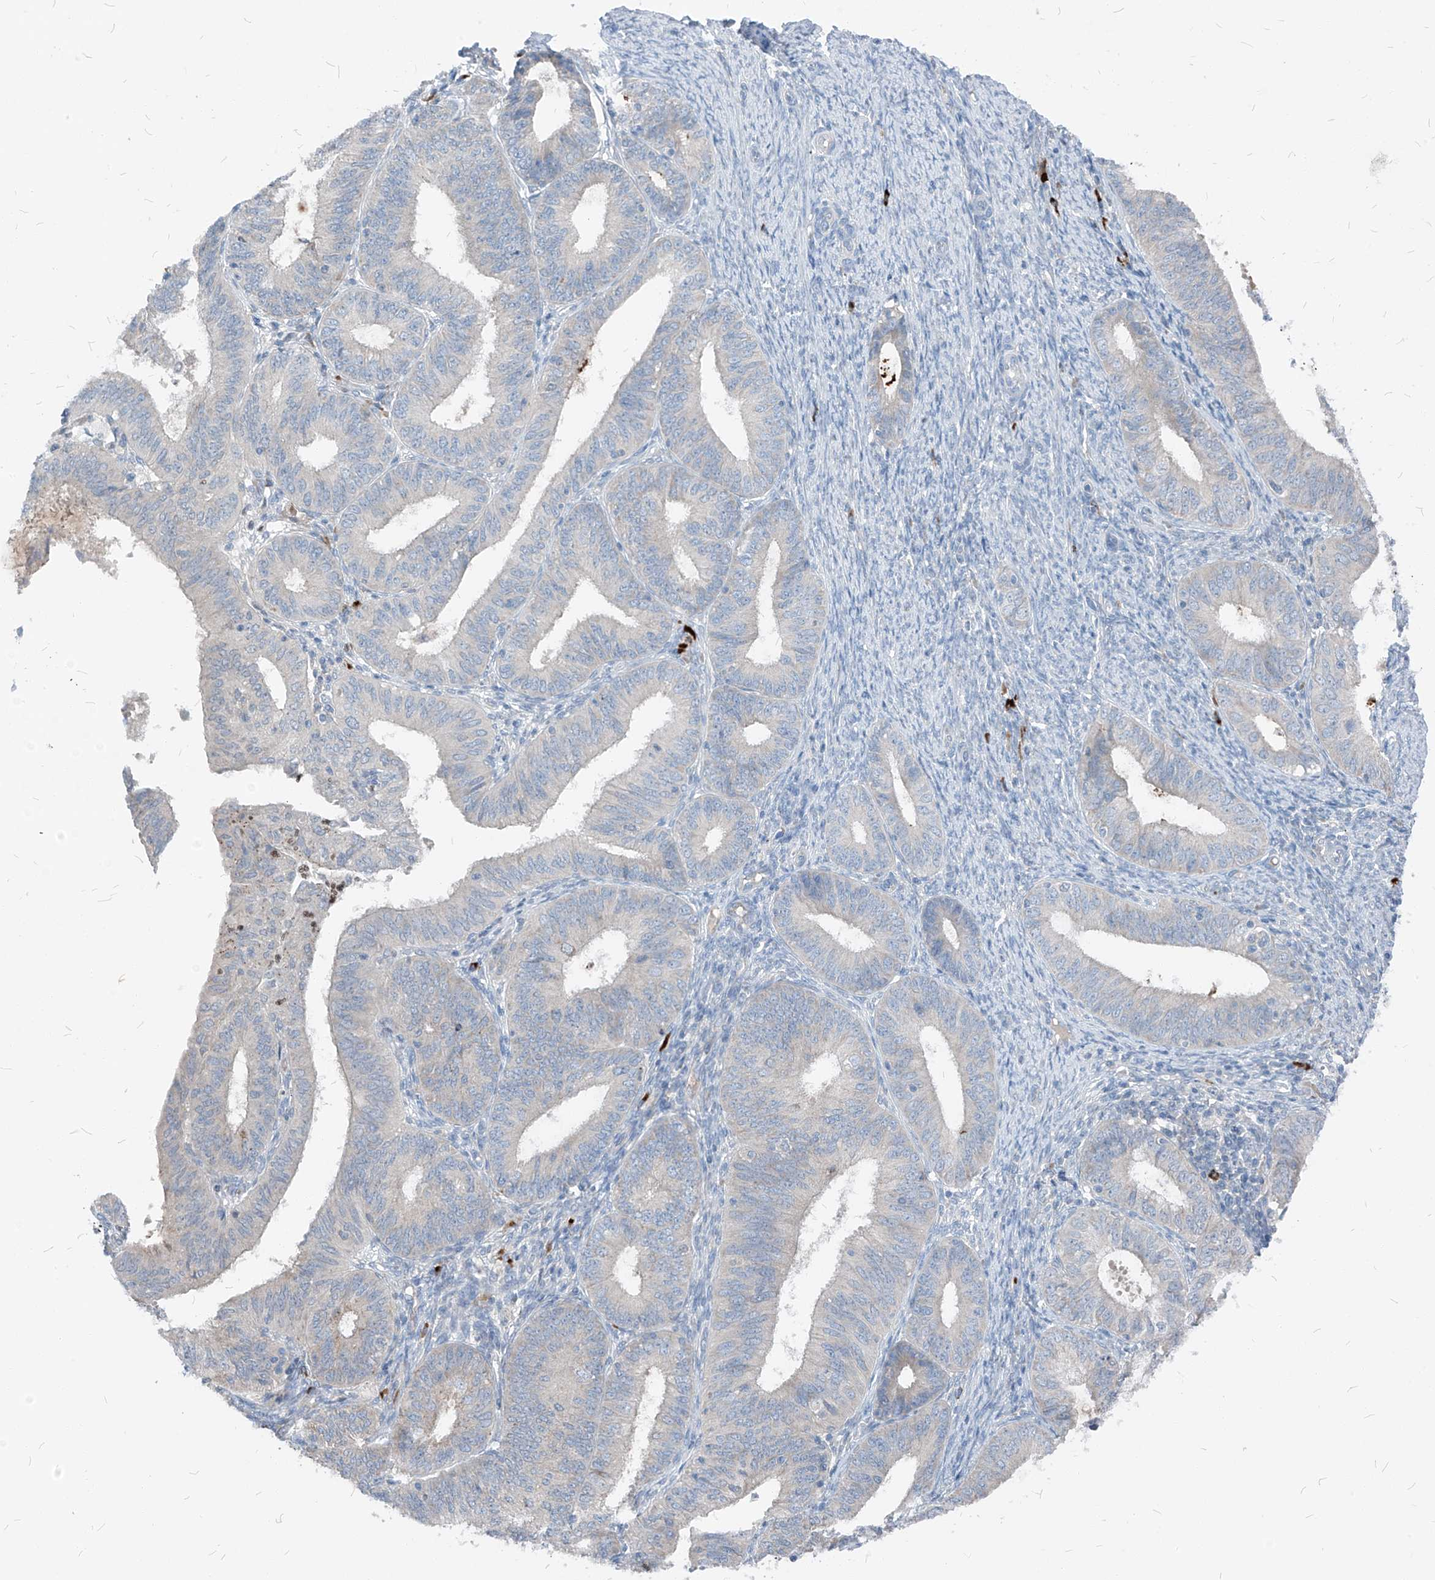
{"staining": {"intensity": "negative", "quantity": "none", "location": "none"}, "tissue": "endometrial cancer", "cell_type": "Tumor cells", "image_type": "cancer", "snomed": [{"axis": "morphology", "description": "Adenocarcinoma, NOS"}, {"axis": "topography", "description": "Endometrium"}], "caption": "Immunohistochemistry (IHC) micrograph of human endometrial cancer stained for a protein (brown), which shows no expression in tumor cells.", "gene": "CHMP2B", "patient": {"sex": "female", "age": 51}}